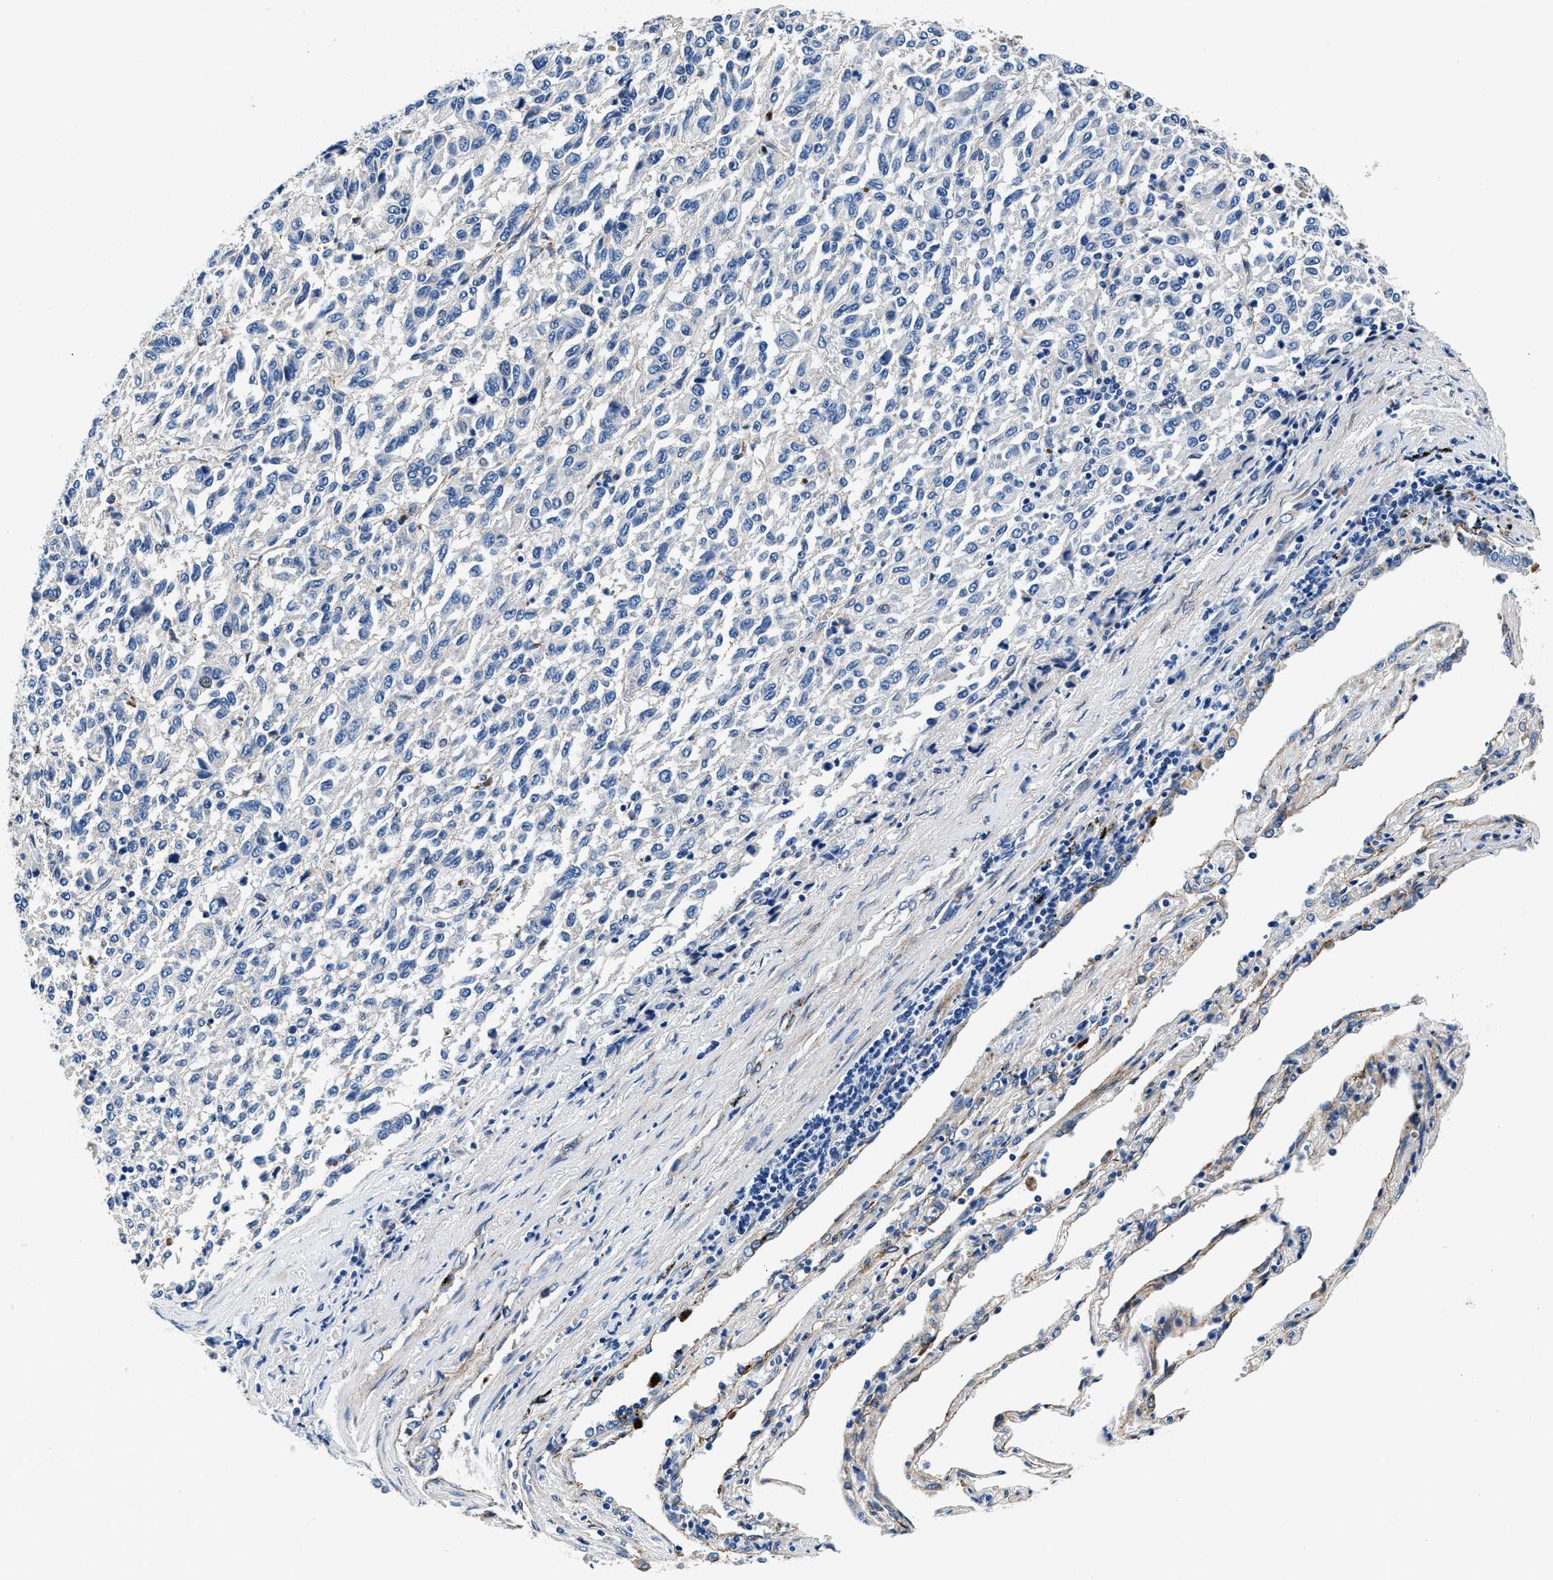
{"staining": {"intensity": "negative", "quantity": "none", "location": "none"}, "tissue": "melanoma", "cell_type": "Tumor cells", "image_type": "cancer", "snomed": [{"axis": "morphology", "description": "Malignant melanoma, Metastatic site"}, {"axis": "topography", "description": "Lung"}], "caption": "High magnification brightfield microscopy of malignant melanoma (metastatic site) stained with DAB (brown) and counterstained with hematoxylin (blue): tumor cells show no significant staining. The staining was performed using DAB (3,3'-diaminobenzidine) to visualize the protein expression in brown, while the nuclei were stained in blue with hematoxylin (Magnification: 20x).", "gene": "DAG1", "patient": {"sex": "male", "age": 64}}